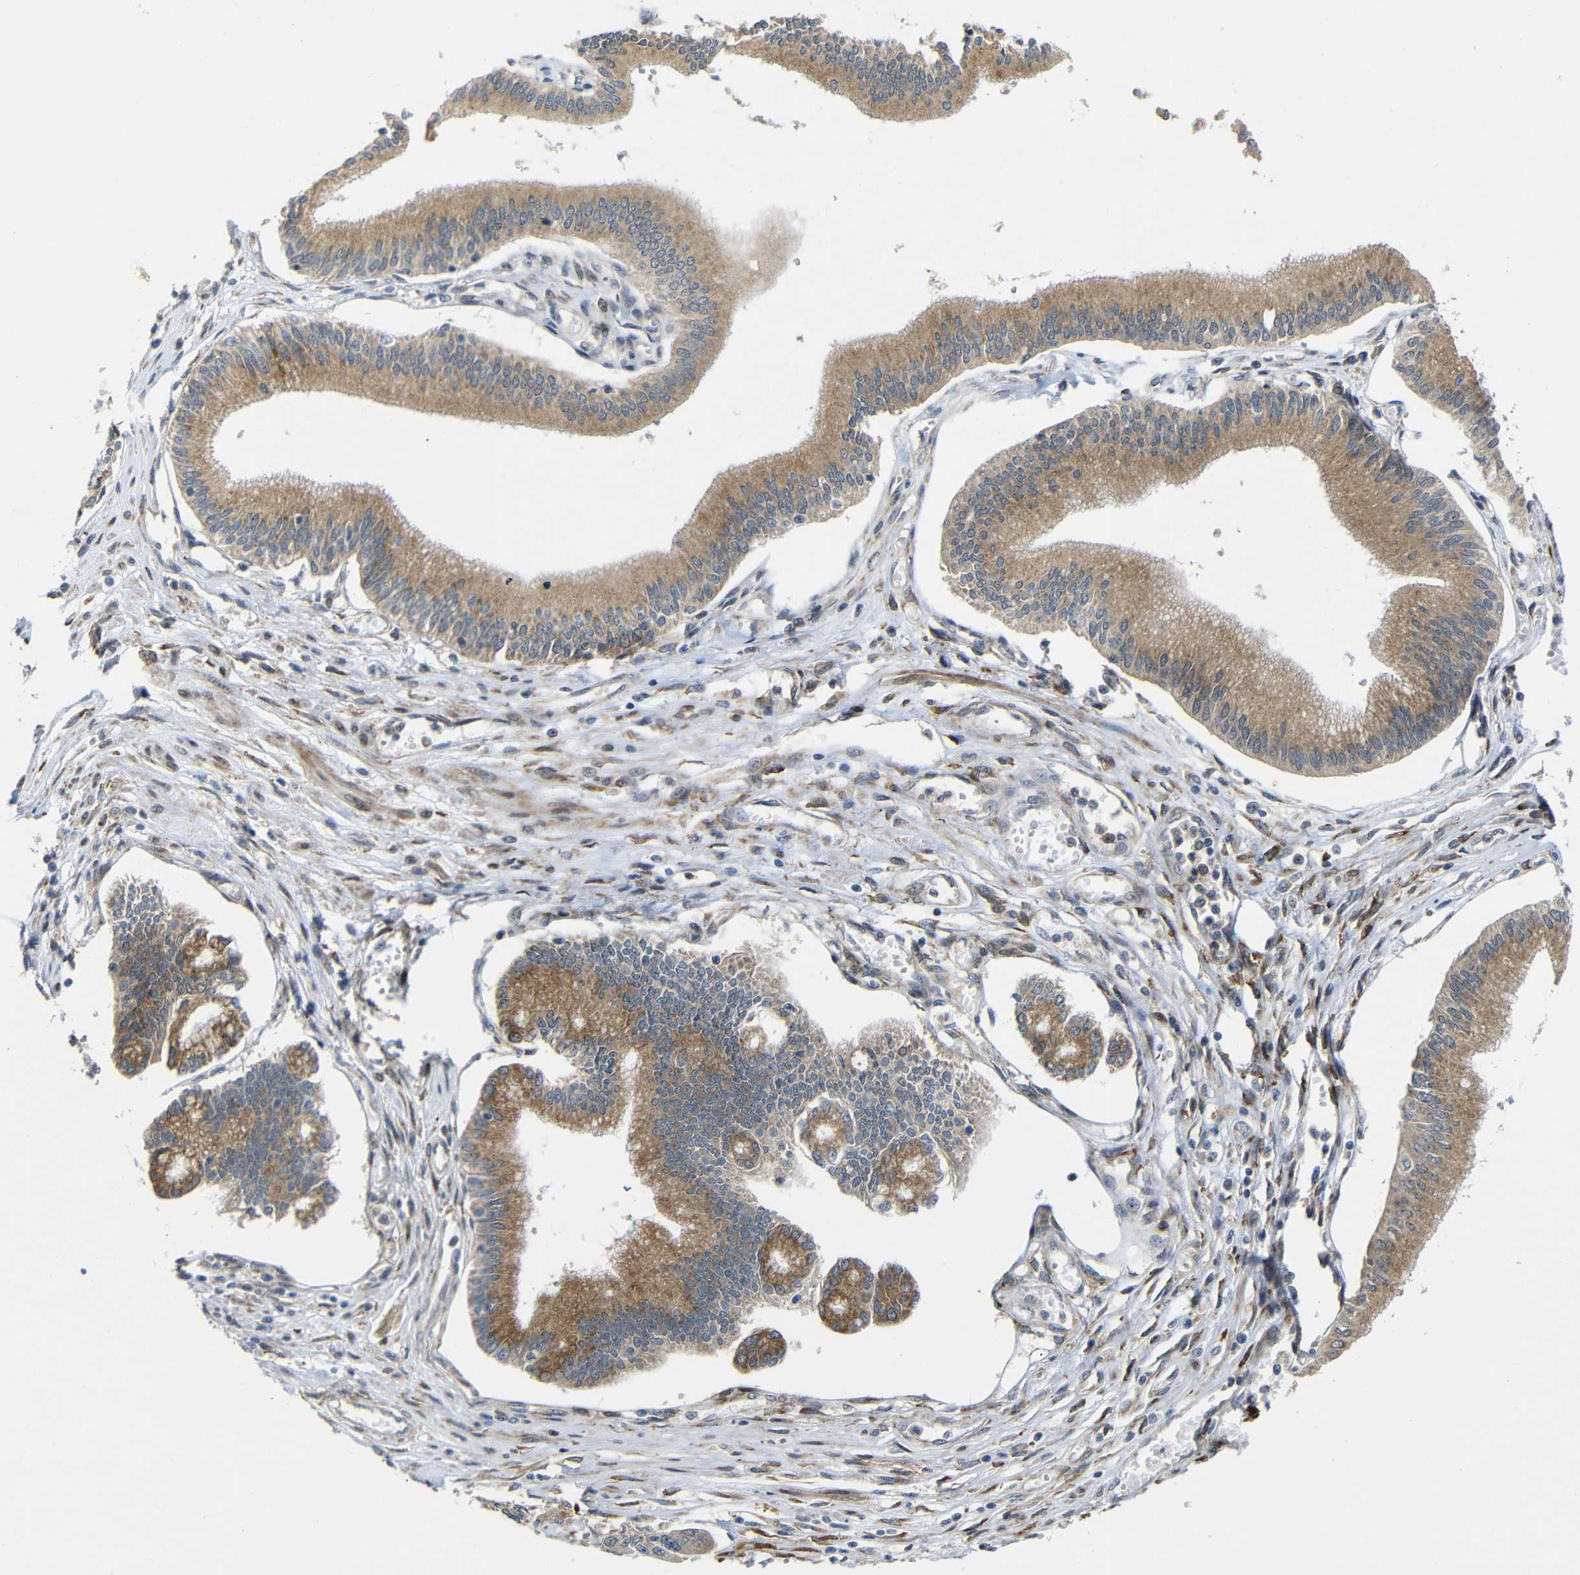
{"staining": {"intensity": "moderate", "quantity": ">75%", "location": "cytoplasmic/membranous"}, "tissue": "pancreatic cancer", "cell_type": "Tumor cells", "image_type": "cancer", "snomed": [{"axis": "morphology", "description": "Adenocarcinoma, NOS"}, {"axis": "topography", "description": "Pancreas"}], "caption": "Immunohistochemistry (IHC) (DAB) staining of pancreatic cancer demonstrates moderate cytoplasmic/membranous protein positivity in approximately >75% of tumor cells.", "gene": "P3H2", "patient": {"sex": "male", "age": 56}}